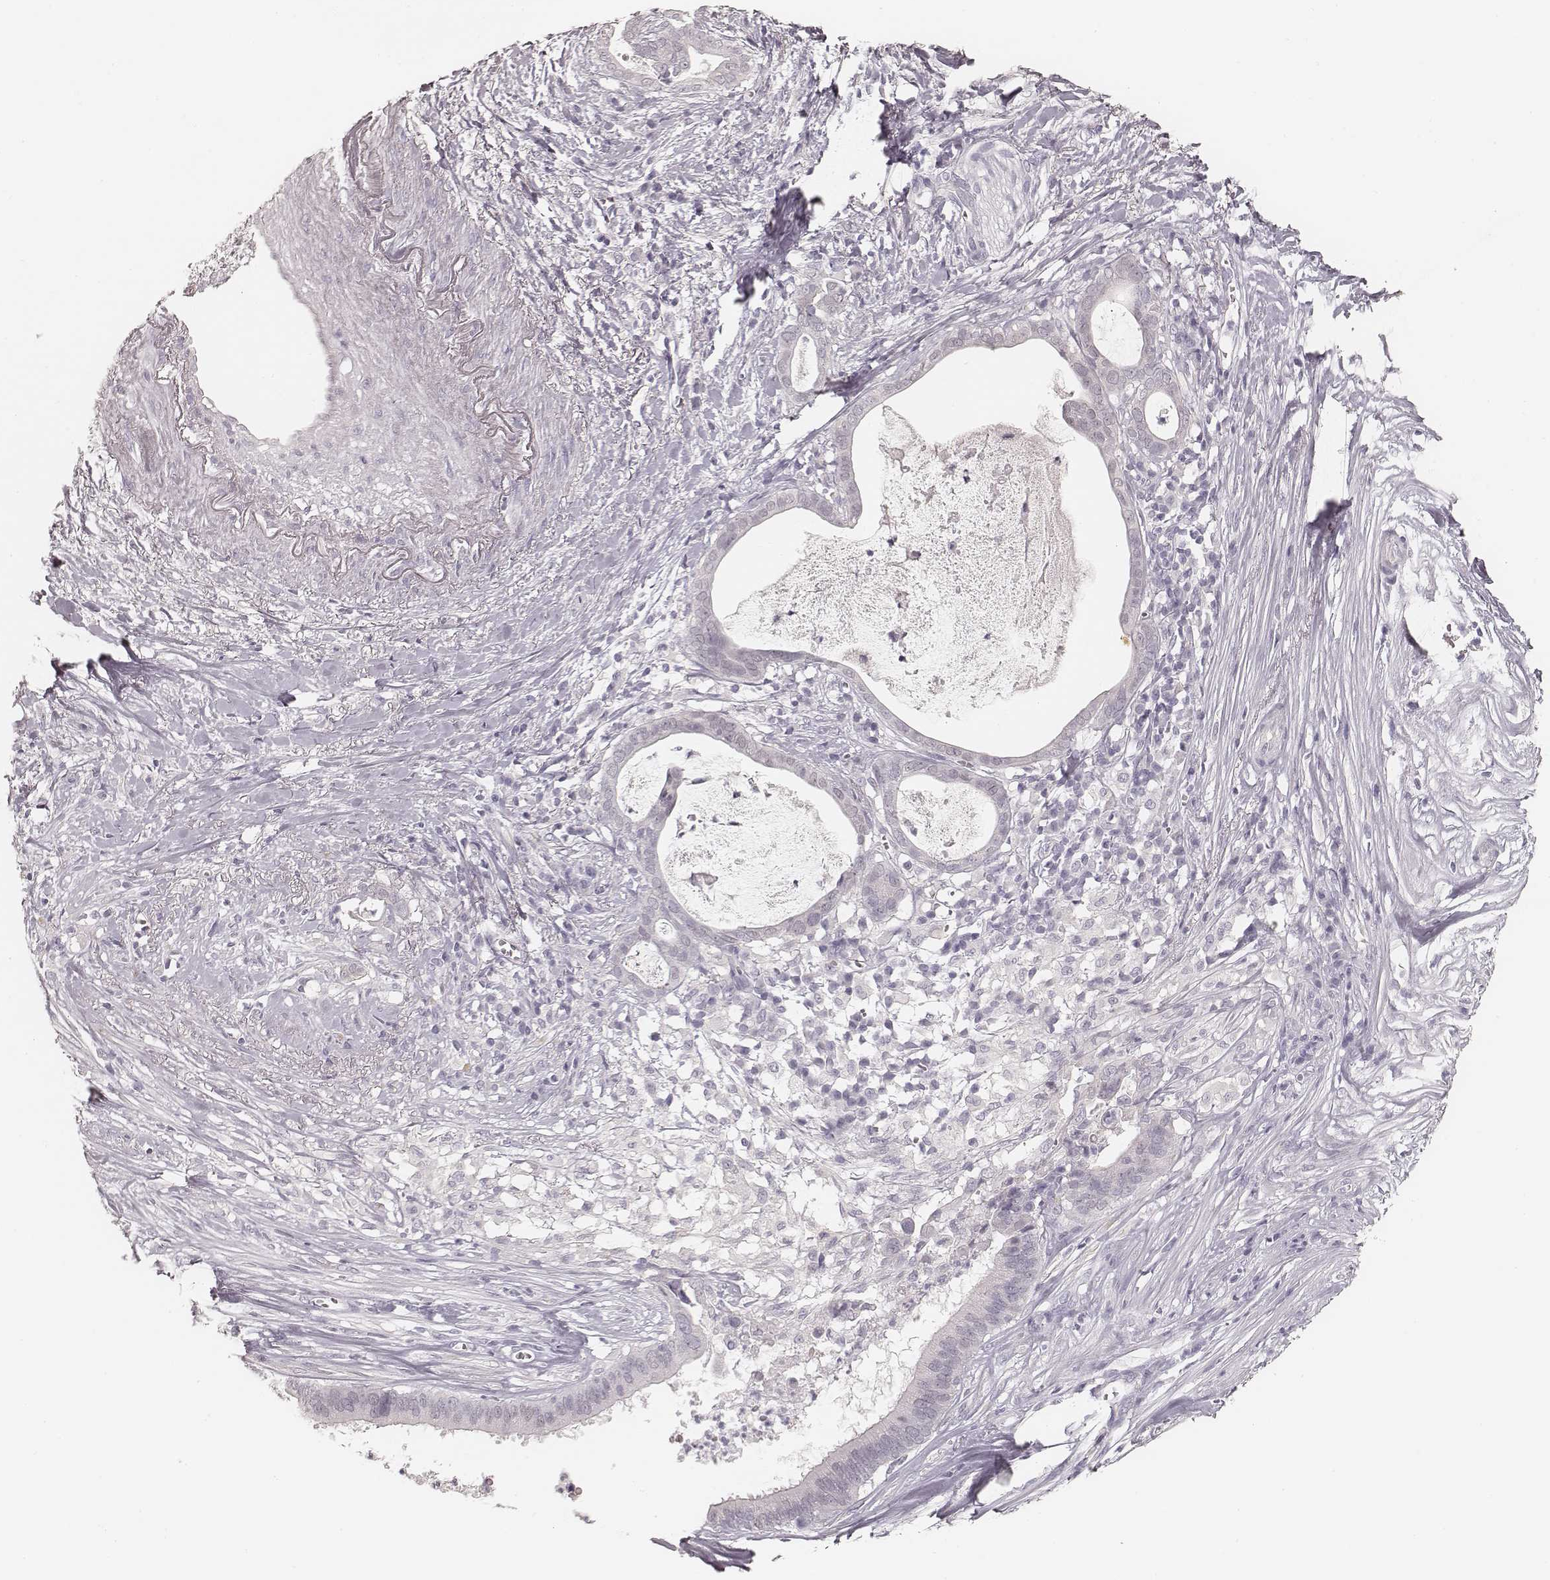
{"staining": {"intensity": "negative", "quantity": "none", "location": "none"}, "tissue": "pancreatic cancer", "cell_type": "Tumor cells", "image_type": "cancer", "snomed": [{"axis": "morphology", "description": "Adenocarcinoma, NOS"}, {"axis": "topography", "description": "Pancreas"}], "caption": "Immunohistochemical staining of human pancreatic adenocarcinoma demonstrates no significant staining in tumor cells.", "gene": "HNF4G", "patient": {"sex": "male", "age": 61}}